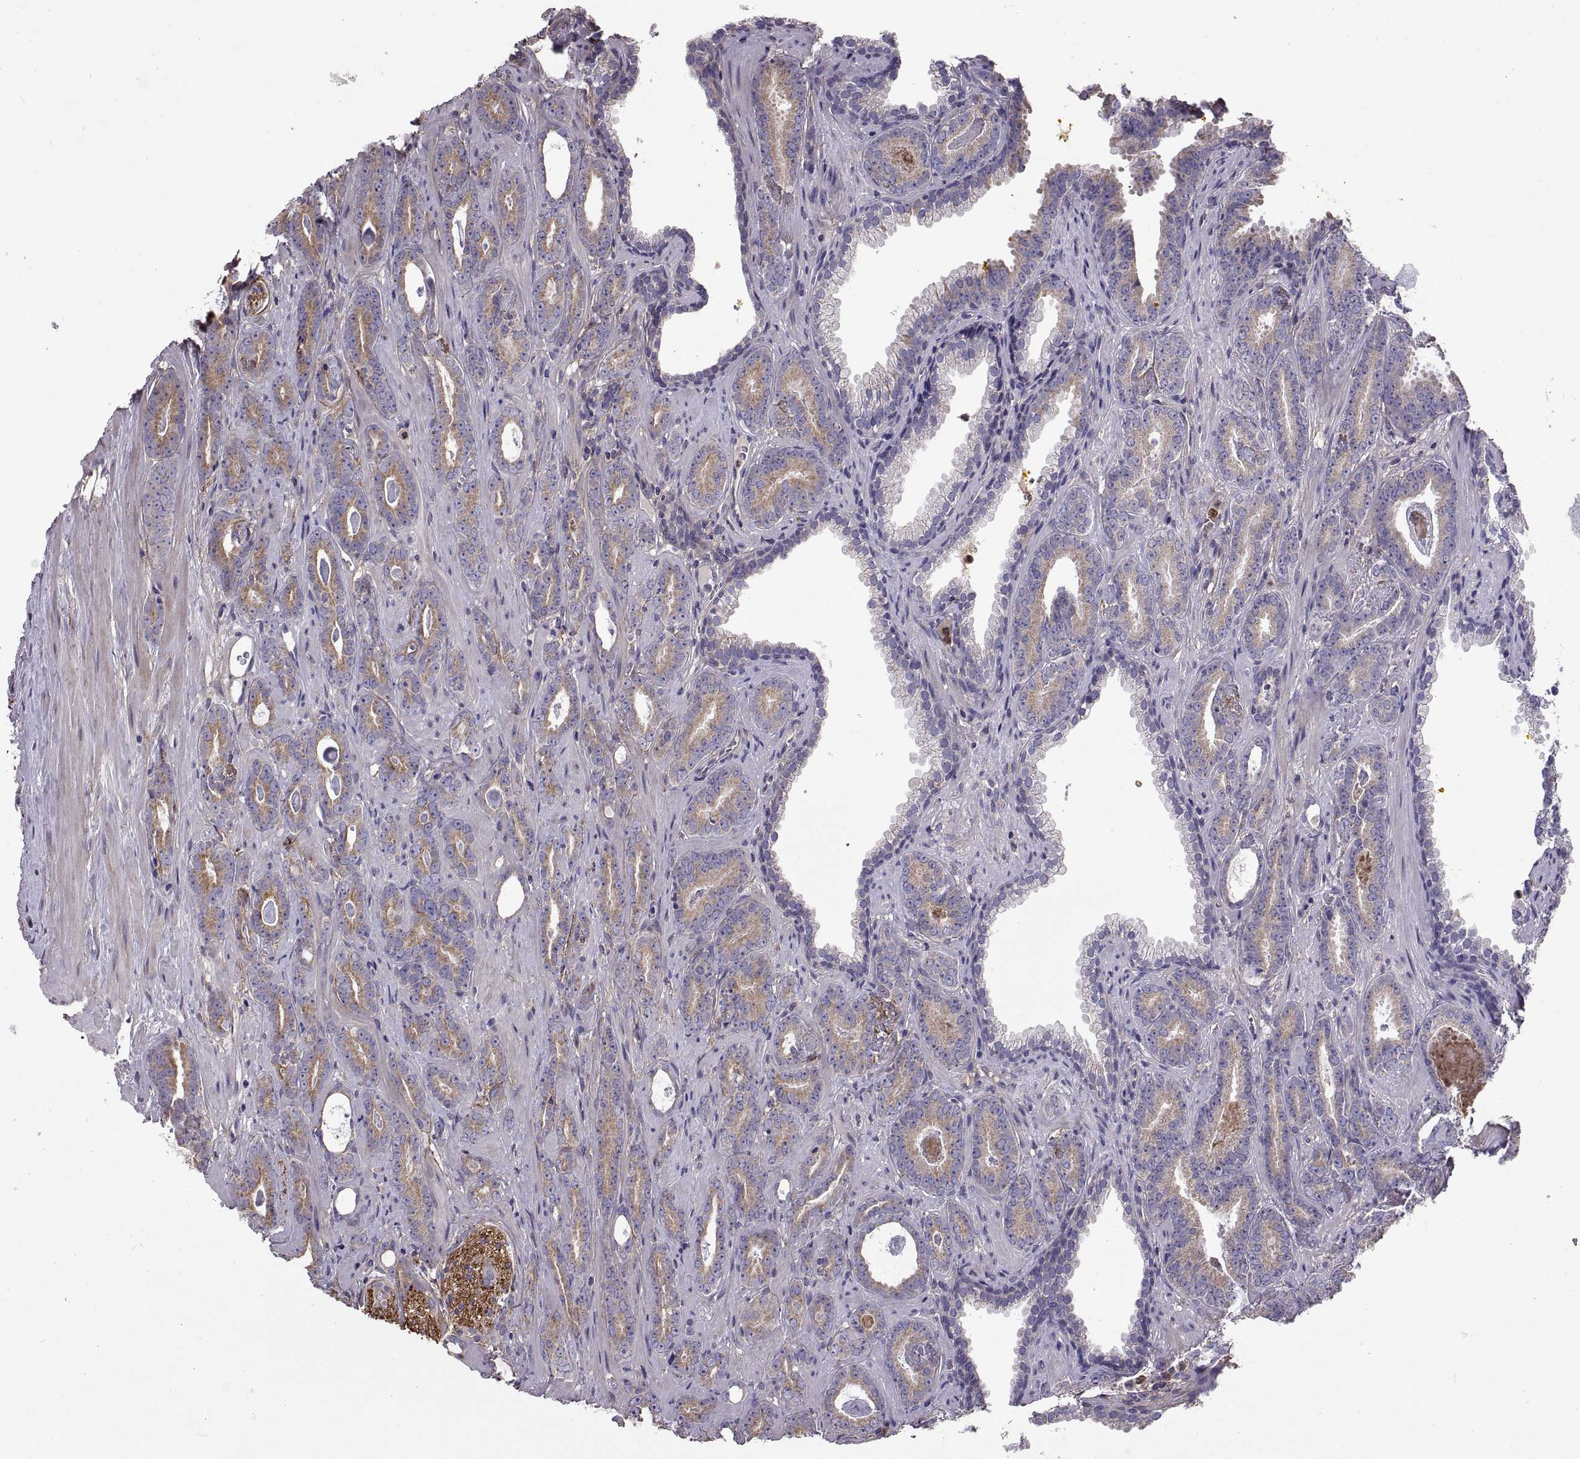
{"staining": {"intensity": "moderate", "quantity": ">75%", "location": "cytoplasmic/membranous"}, "tissue": "prostate cancer", "cell_type": "Tumor cells", "image_type": "cancer", "snomed": [{"axis": "morphology", "description": "Adenocarcinoma, Medium grade"}, {"axis": "topography", "description": "Prostate and seminal vesicle, NOS"}, {"axis": "topography", "description": "Prostate"}], "caption": "Immunohistochemistry photomicrograph of medium-grade adenocarcinoma (prostate) stained for a protein (brown), which shows medium levels of moderate cytoplasmic/membranous staining in approximately >75% of tumor cells.", "gene": "EMILIN2", "patient": {"sex": "male", "age": 54}}